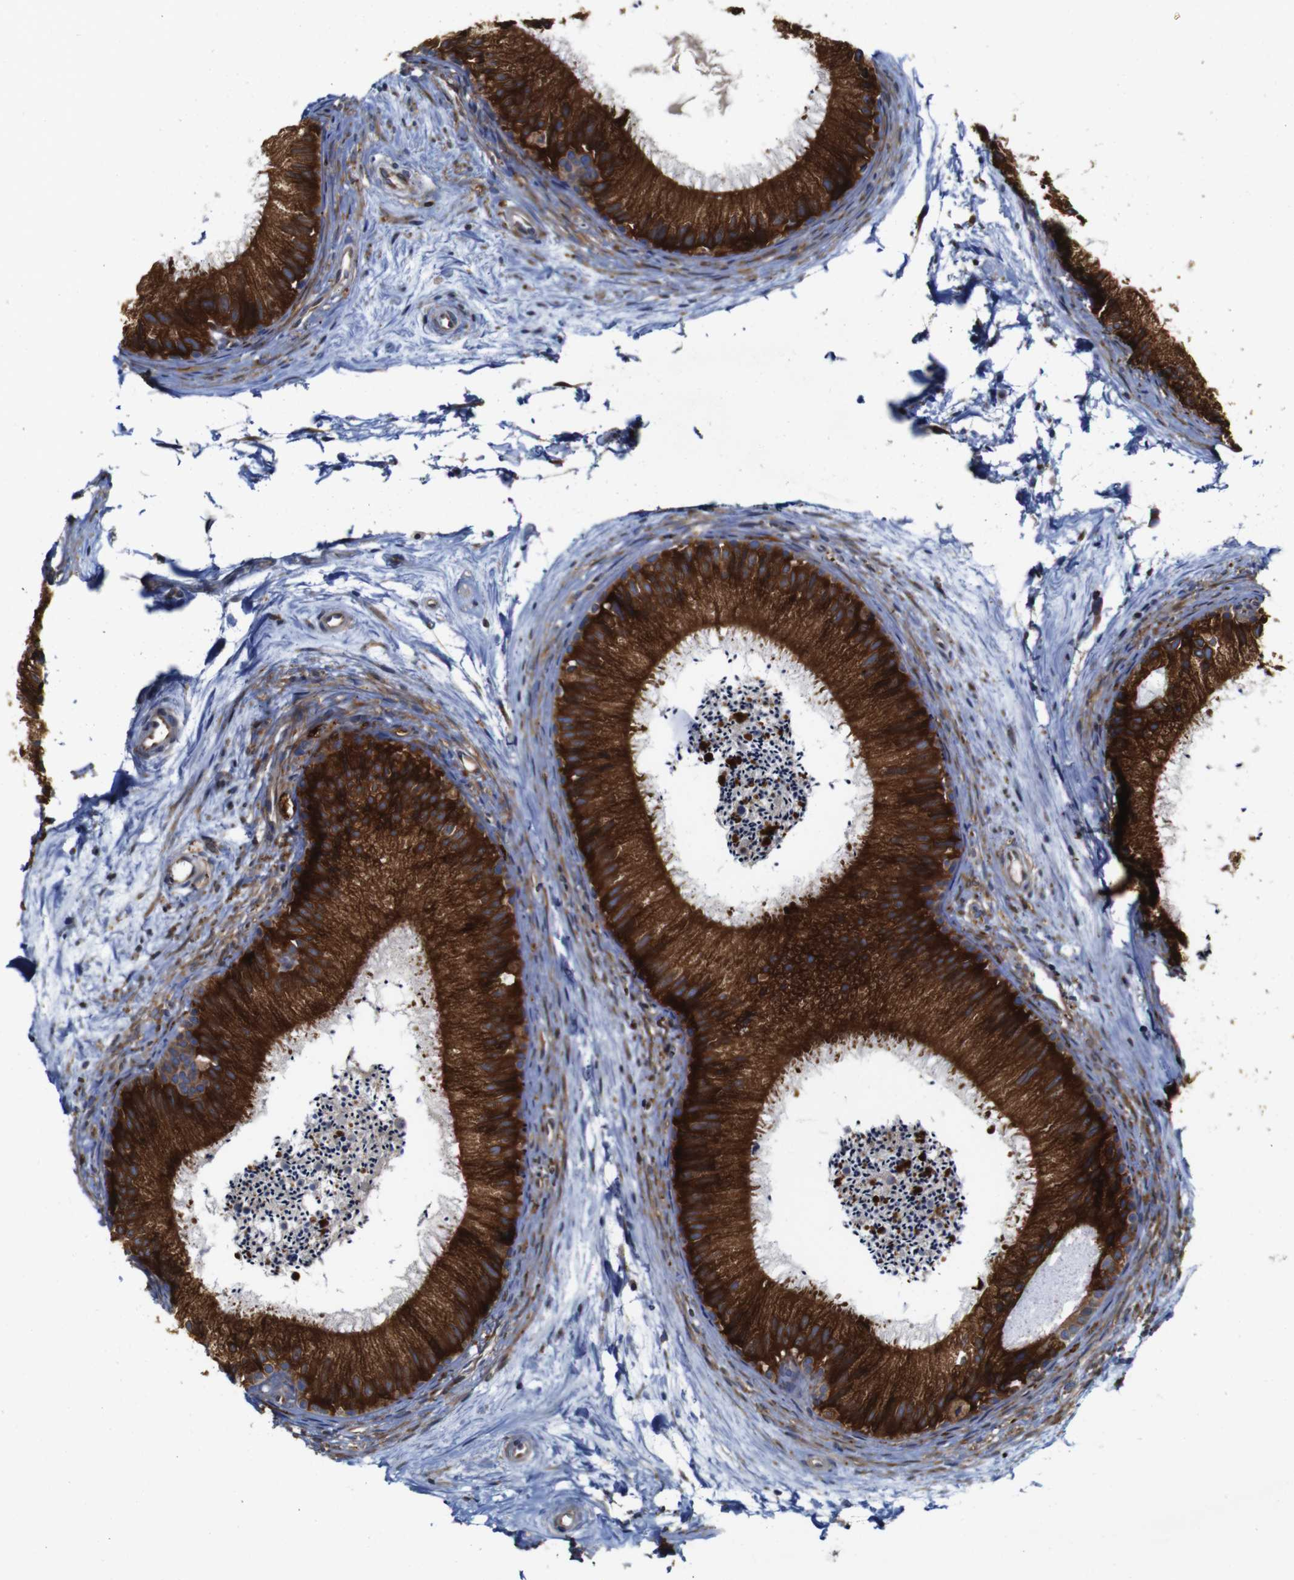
{"staining": {"intensity": "strong", "quantity": ">75%", "location": "cytoplasmic/membranous"}, "tissue": "epididymis", "cell_type": "Glandular cells", "image_type": "normal", "snomed": [{"axis": "morphology", "description": "Normal tissue, NOS"}, {"axis": "topography", "description": "Epididymis"}], "caption": "A photomicrograph of human epididymis stained for a protein exhibits strong cytoplasmic/membranous brown staining in glandular cells.", "gene": "CLCC1", "patient": {"sex": "male", "age": 56}}